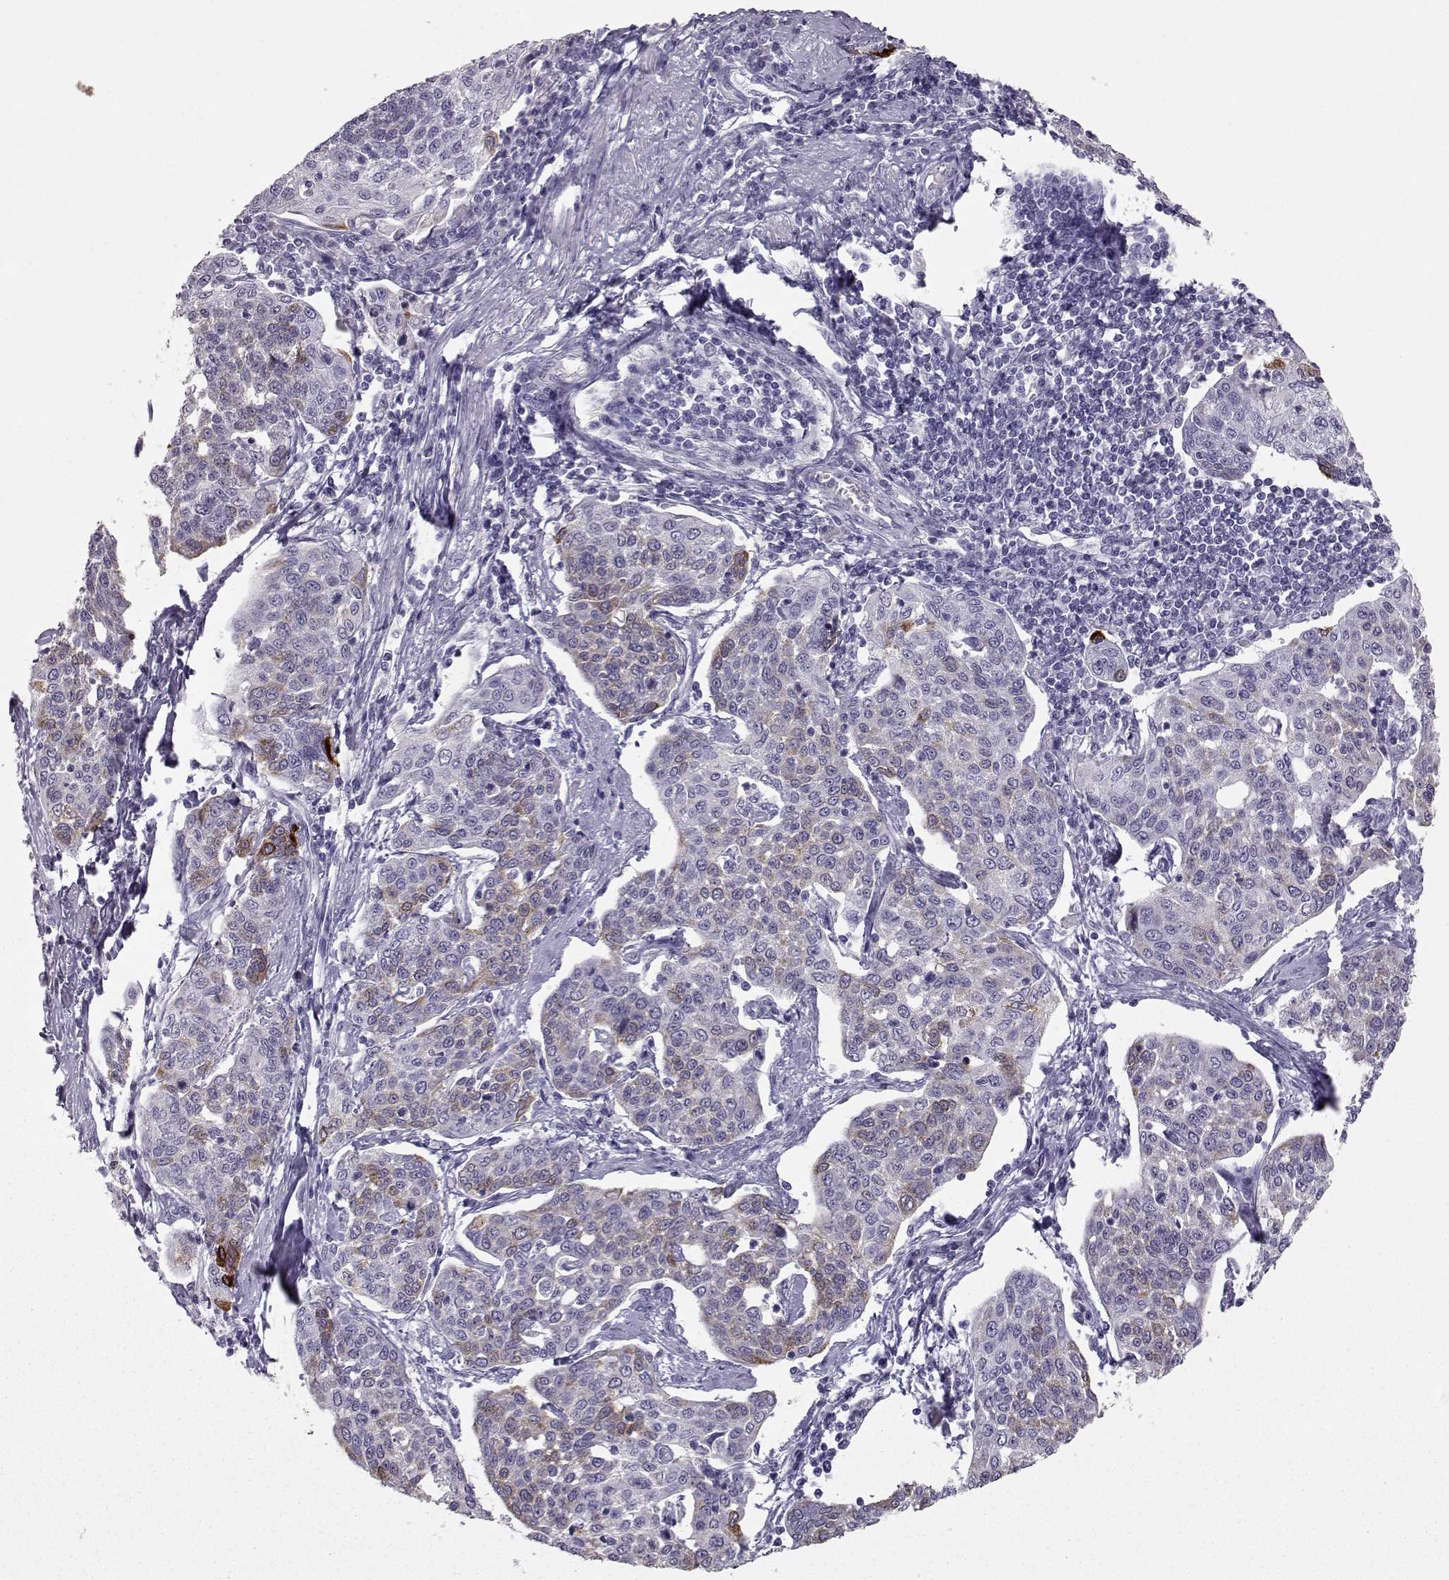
{"staining": {"intensity": "moderate", "quantity": "<25%", "location": "cytoplasmic/membranous"}, "tissue": "cervical cancer", "cell_type": "Tumor cells", "image_type": "cancer", "snomed": [{"axis": "morphology", "description": "Squamous cell carcinoma, NOS"}, {"axis": "topography", "description": "Cervix"}], "caption": "This photomicrograph displays IHC staining of squamous cell carcinoma (cervical), with low moderate cytoplasmic/membranous expression in about <25% of tumor cells.", "gene": "LAMB3", "patient": {"sex": "female", "age": 34}}